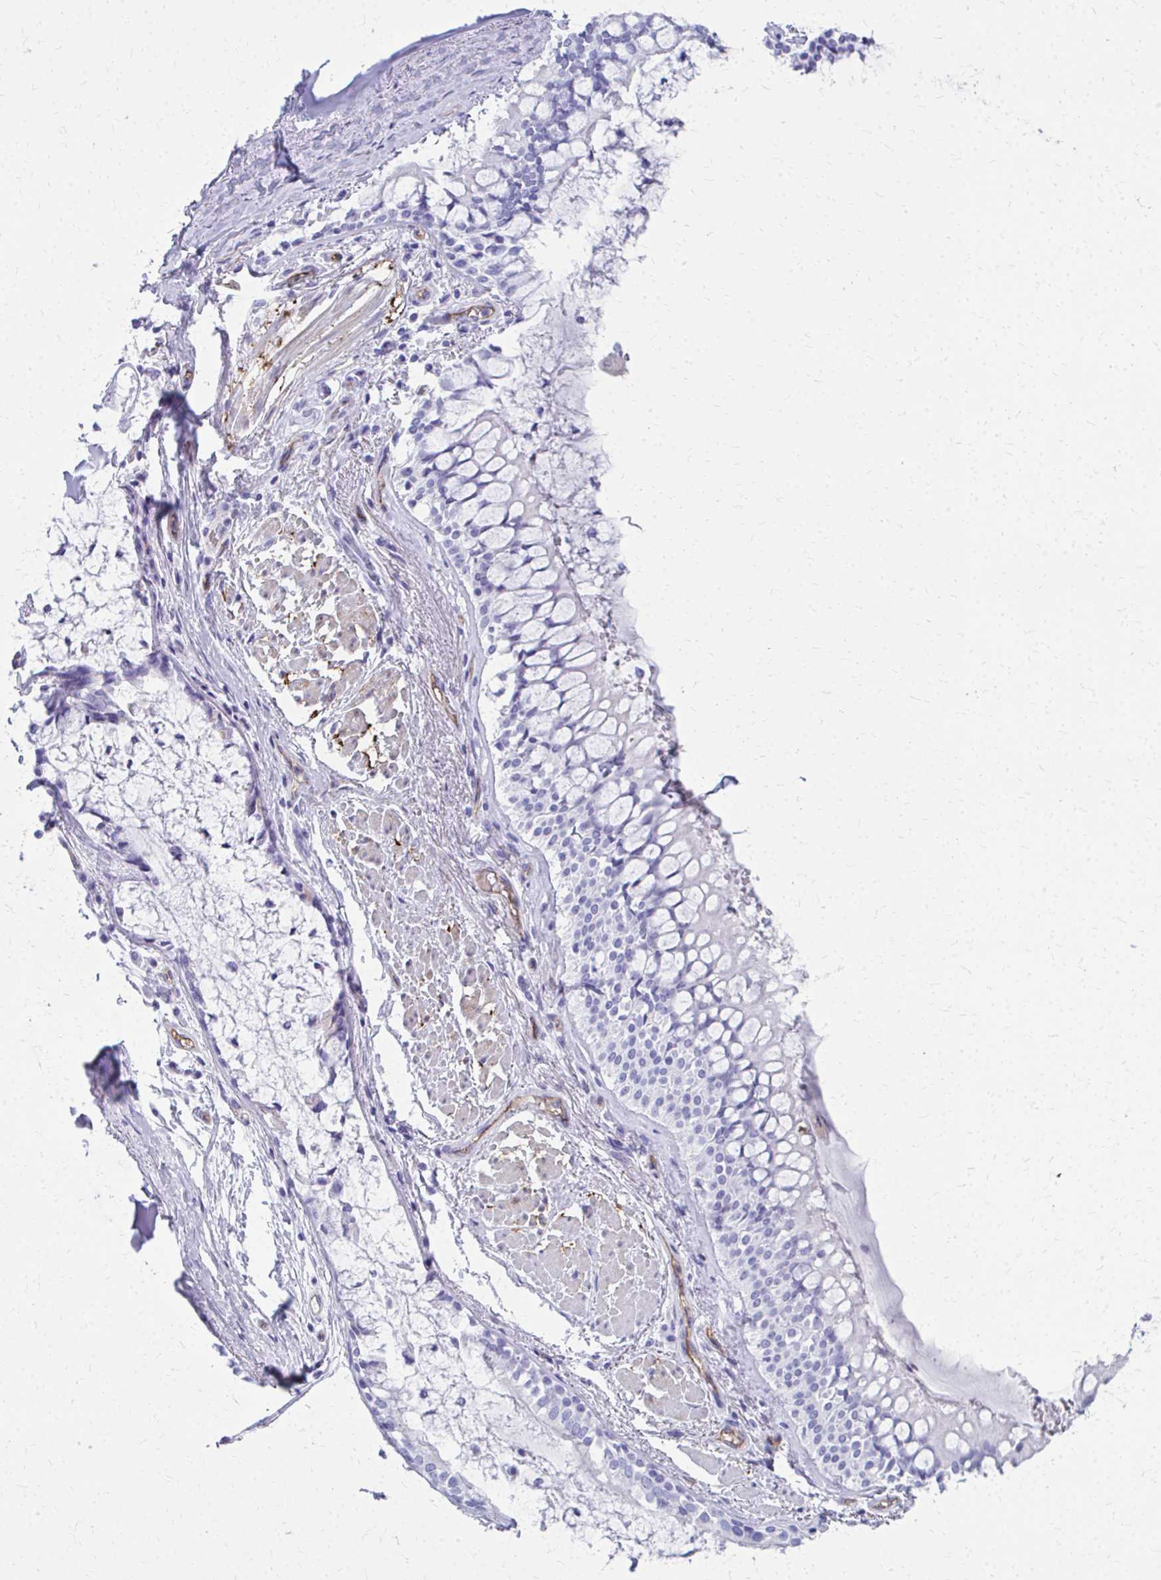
{"staining": {"intensity": "negative", "quantity": "none", "location": "none"}, "tissue": "soft tissue", "cell_type": "Chondrocytes", "image_type": "normal", "snomed": [{"axis": "morphology", "description": "Normal tissue, NOS"}, {"axis": "topography", "description": "Cartilage tissue"}, {"axis": "topography", "description": "Bronchus"}], "caption": "A histopathology image of human soft tissue is negative for staining in chondrocytes. (DAB IHC, high magnification).", "gene": "TPSG1", "patient": {"sex": "male", "age": 64}}